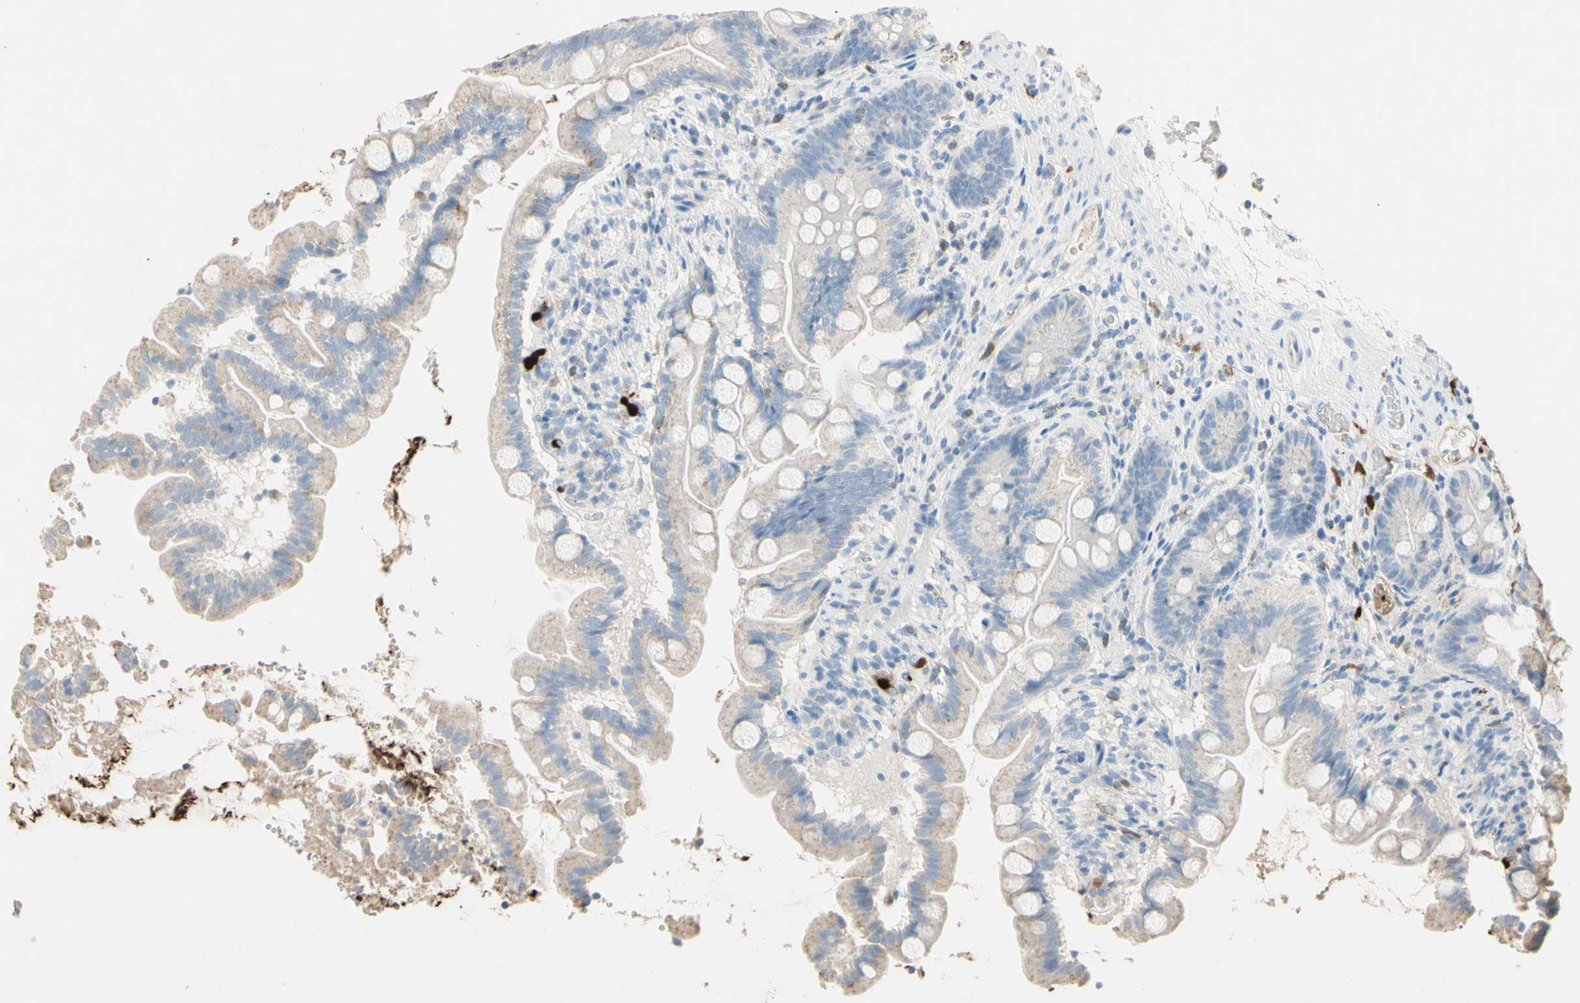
{"staining": {"intensity": "negative", "quantity": "none", "location": "none"}, "tissue": "small intestine", "cell_type": "Glandular cells", "image_type": "normal", "snomed": [{"axis": "morphology", "description": "Normal tissue, NOS"}, {"axis": "topography", "description": "Small intestine"}], "caption": "Immunohistochemistry (IHC) photomicrograph of normal small intestine: human small intestine stained with DAB displays no significant protein expression in glandular cells.", "gene": "NFKBIZ", "patient": {"sex": "female", "age": 56}}